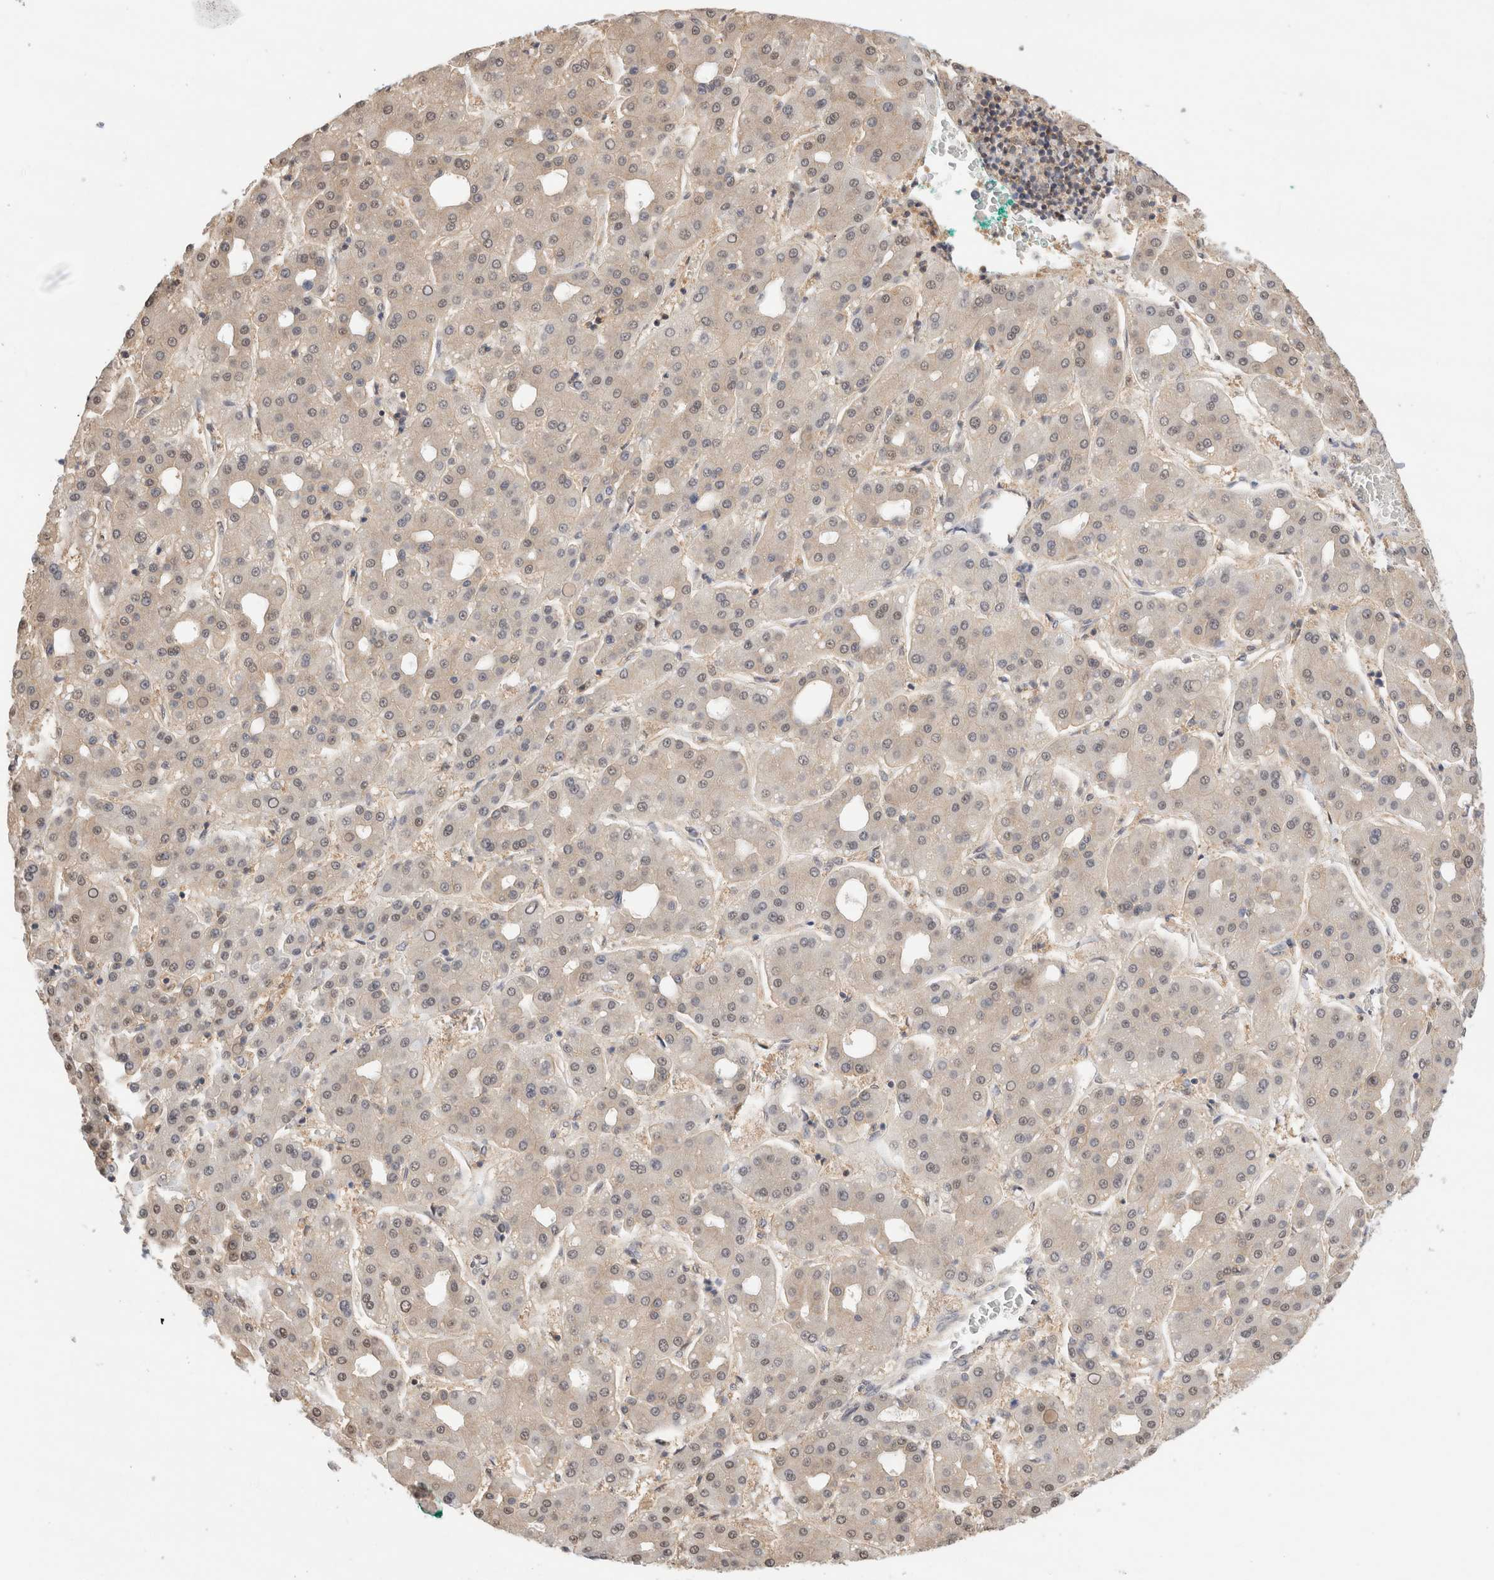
{"staining": {"intensity": "weak", "quantity": "25%-75%", "location": "nuclear"}, "tissue": "liver cancer", "cell_type": "Tumor cells", "image_type": "cancer", "snomed": [{"axis": "morphology", "description": "Carcinoma, Hepatocellular, NOS"}, {"axis": "topography", "description": "Liver"}], "caption": "Immunohistochemistry of human liver hepatocellular carcinoma exhibits low levels of weak nuclear expression in approximately 25%-75% of tumor cells. (DAB (3,3'-diaminobenzidine) IHC with brightfield microscopy, high magnification).", "gene": "C17orf97", "patient": {"sex": "male", "age": 65}}